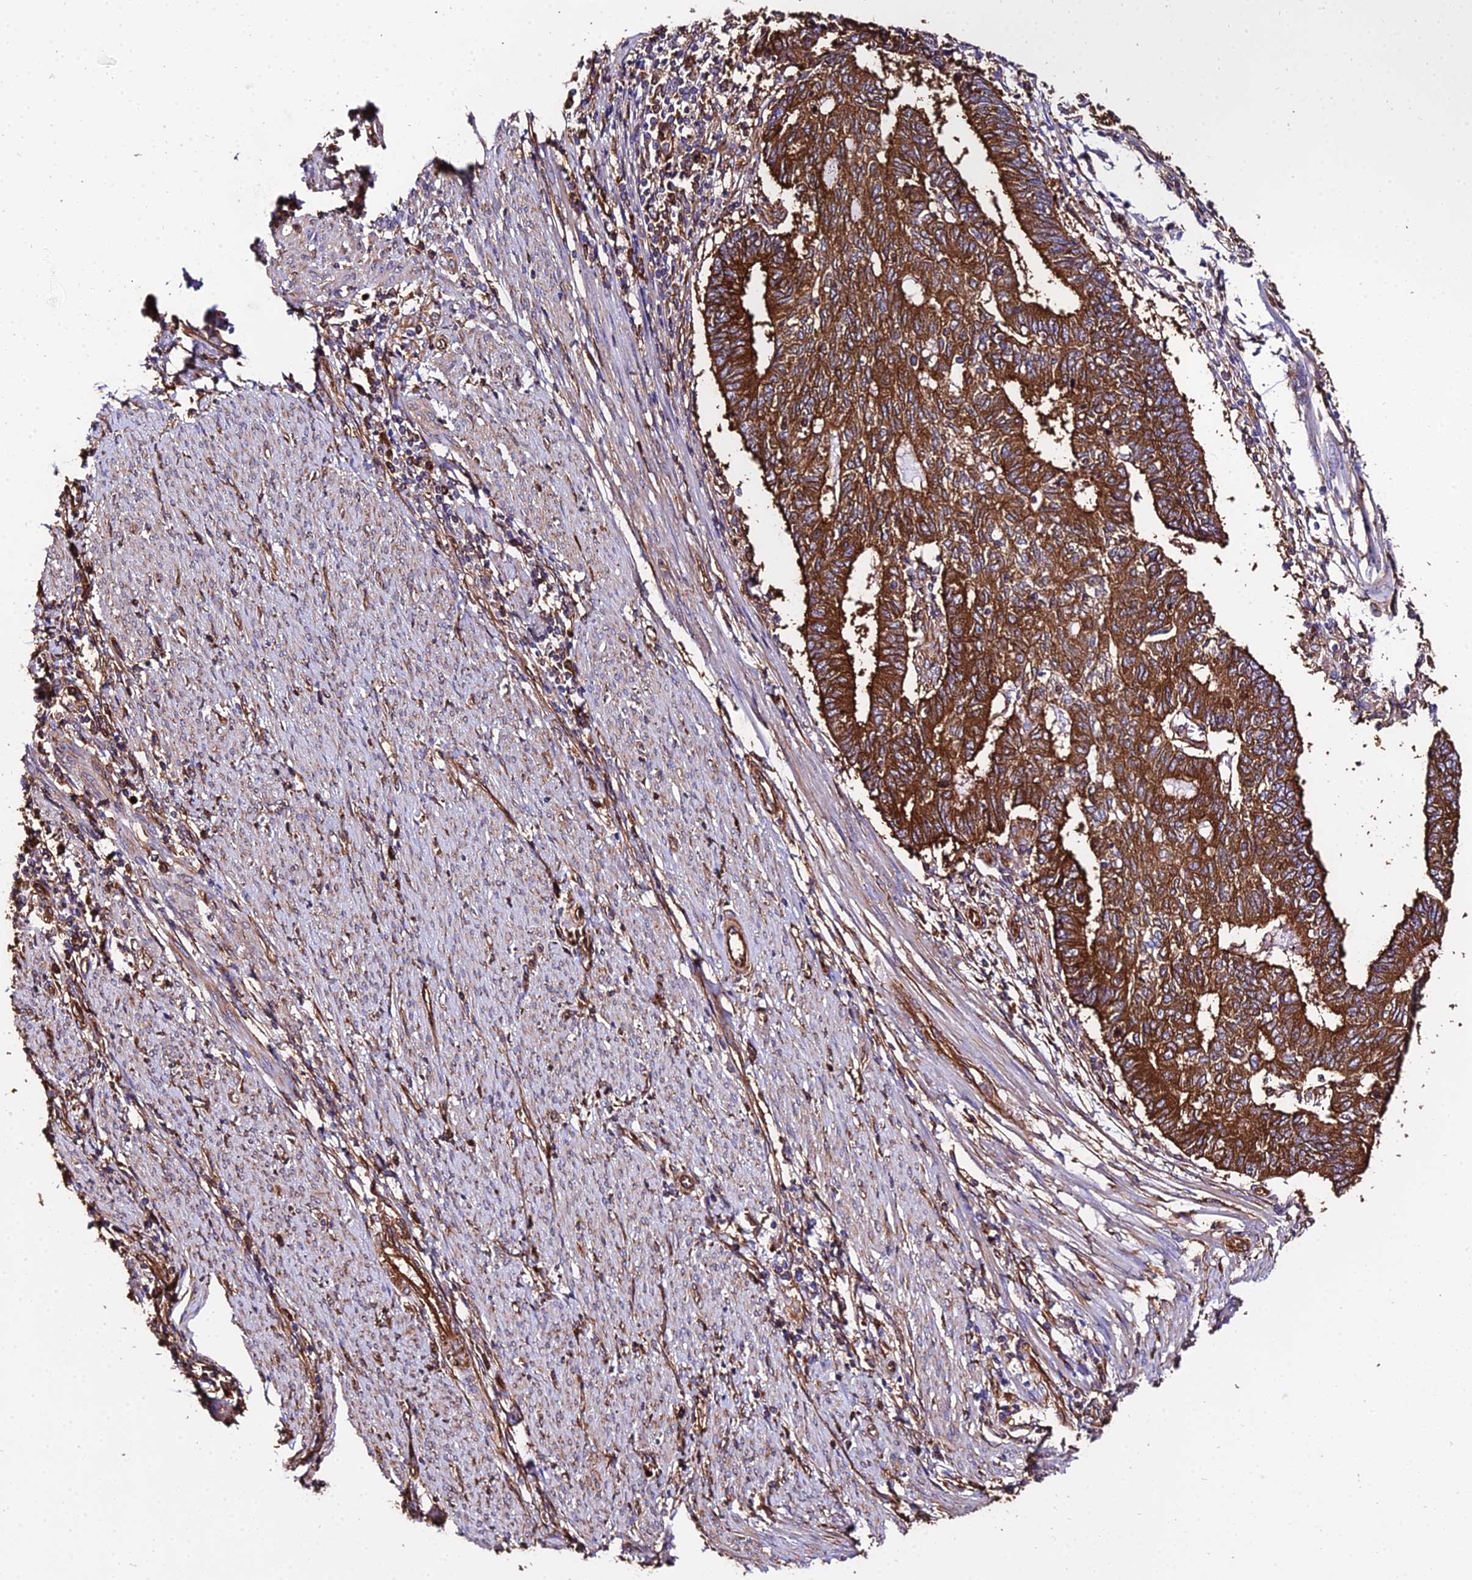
{"staining": {"intensity": "strong", "quantity": ">75%", "location": "cytoplasmic/membranous"}, "tissue": "endometrial cancer", "cell_type": "Tumor cells", "image_type": "cancer", "snomed": [{"axis": "morphology", "description": "Adenocarcinoma, NOS"}, {"axis": "topography", "description": "Uterus"}, {"axis": "topography", "description": "Endometrium"}], "caption": "Immunohistochemical staining of human adenocarcinoma (endometrial) demonstrates high levels of strong cytoplasmic/membranous protein expression in approximately >75% of tumor cells. Using DAB (brown) and hematoxylin (blue) stains, captured at high magnification using brightfield microscopy.", "gene": "TUBA3D", "patient": {"sex": "female", "age": 70}}